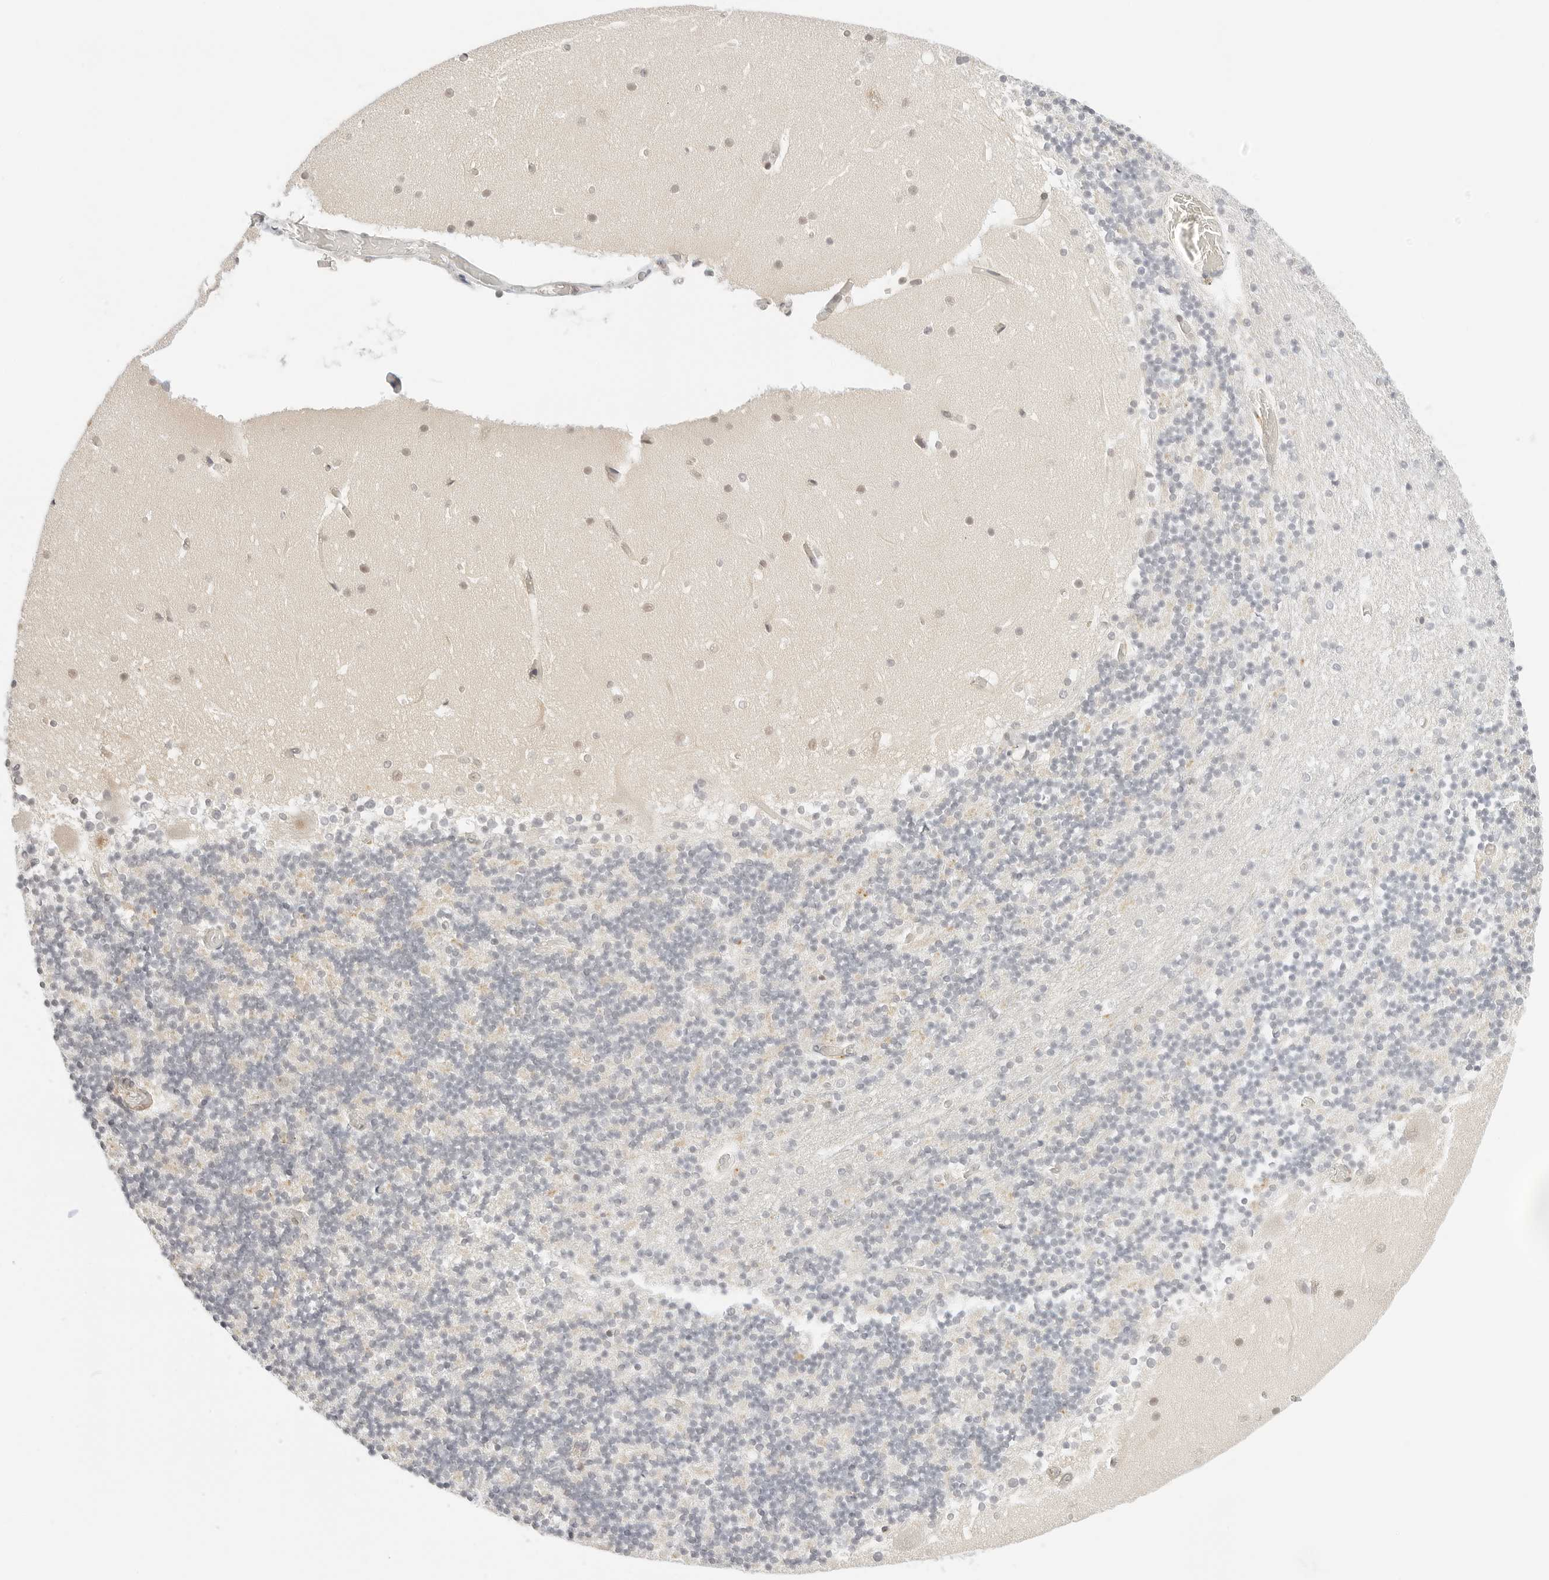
{"staining": {"intensity": "weak", "quantity": "<25%", "location": "cytoplasmic/membranous"}, "tissue": "cerebellum", "cell_type": "Cells in granular layer", "image_type": "normal", "snomed": [{"axis": "morphology", "description": "Normal tissue, NOS"}, {"axis": "topography", "description": "Cerebellum"}], "caption": "Histopathology image shows no significant protein positivity in cells in granular layer of normal cerebellum. Nuclei are stained in blue.", "gene": "TEKT2", "patient": {"sex": "female", "age": 28}}